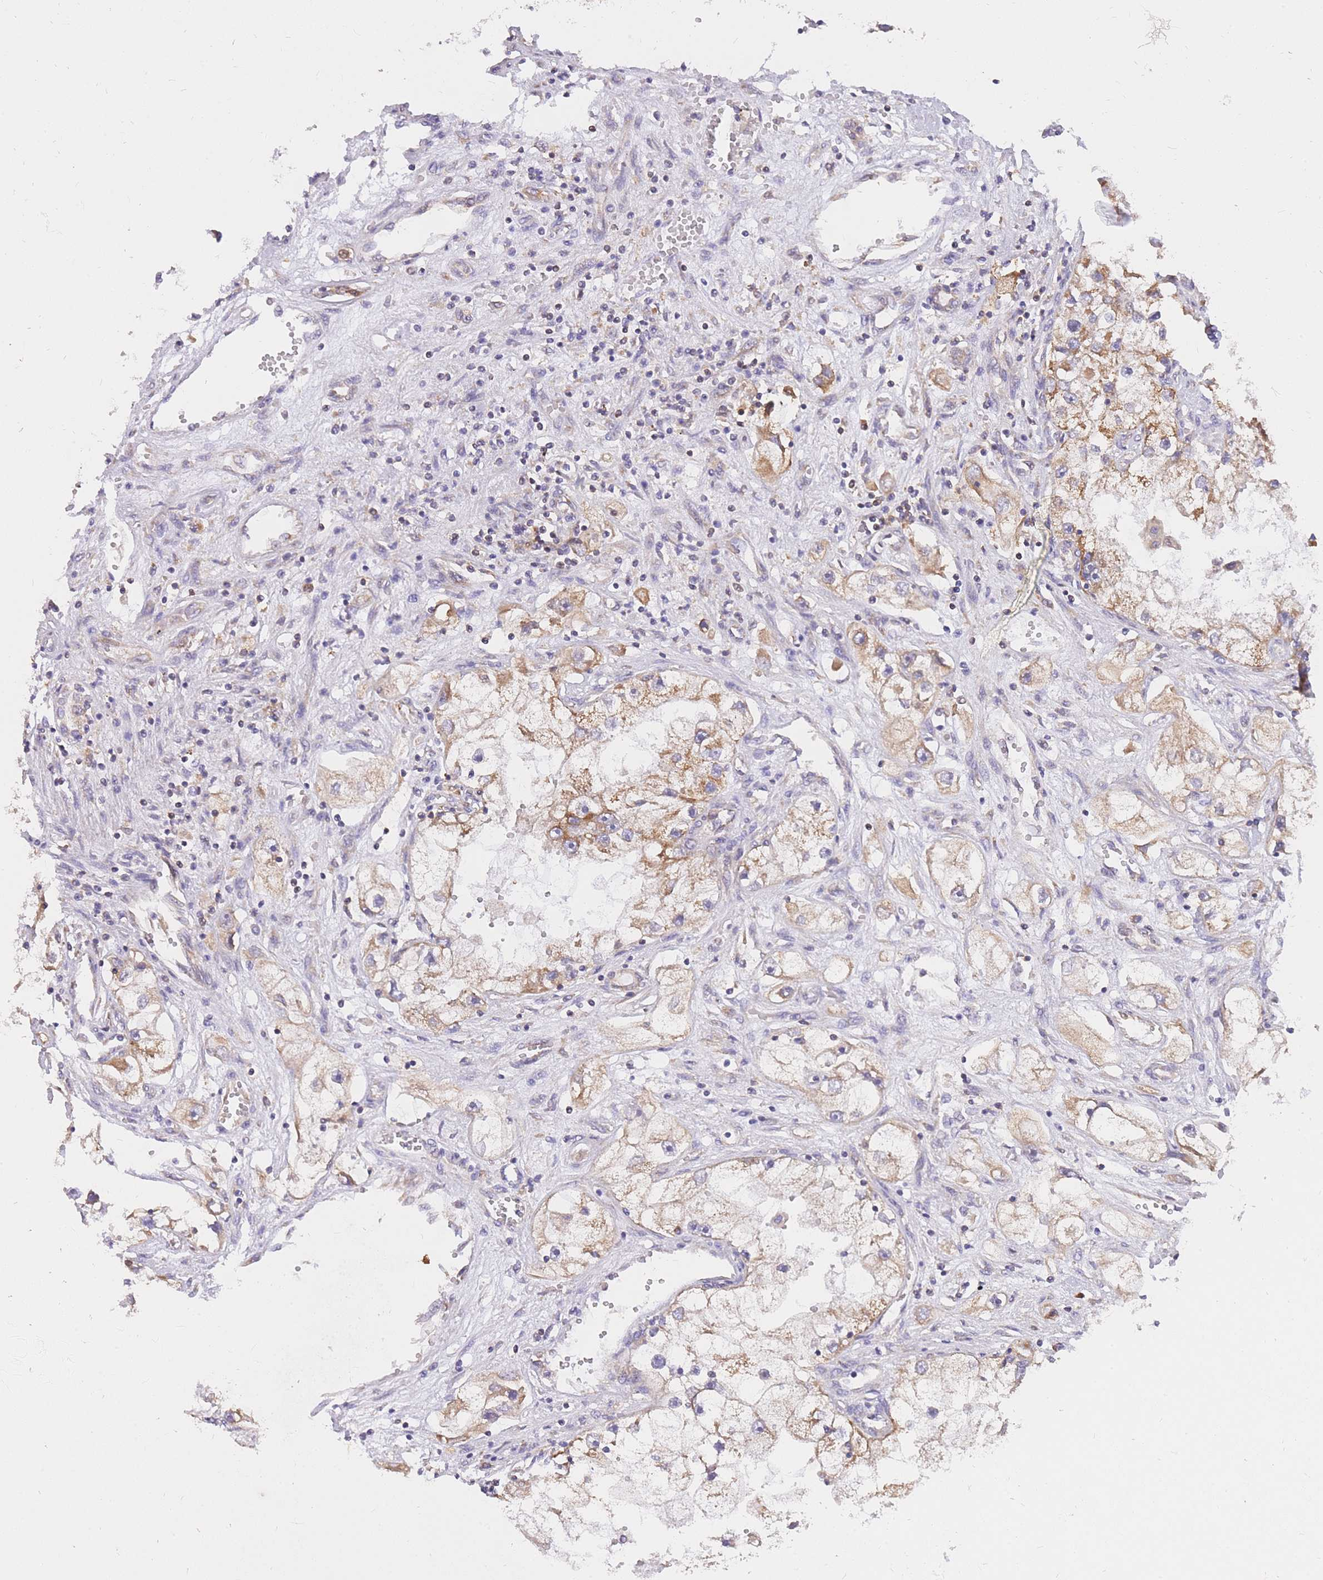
{"staining": {"intensity": "moderate", "quantity": "25%-75%", "location": "cytoplasmic/membranous"}, "tissue": "renal cancer", "cell_type": "Tumor cells", "image_type": "cancer", "snomed": [{"axis": "morphology", "description": "Adenocarcinoma, NOS"}, {"axis": "topography", "description": "Kidney"}], "caption": "Renal adenocarcinoma stained with a brown dye displays moderate cytoplasmic/membranous positive staining in about 25%-75% of tumor cells.", "gene": "TOPAZ1", "patient": {"sex": "male", "age": 63}}